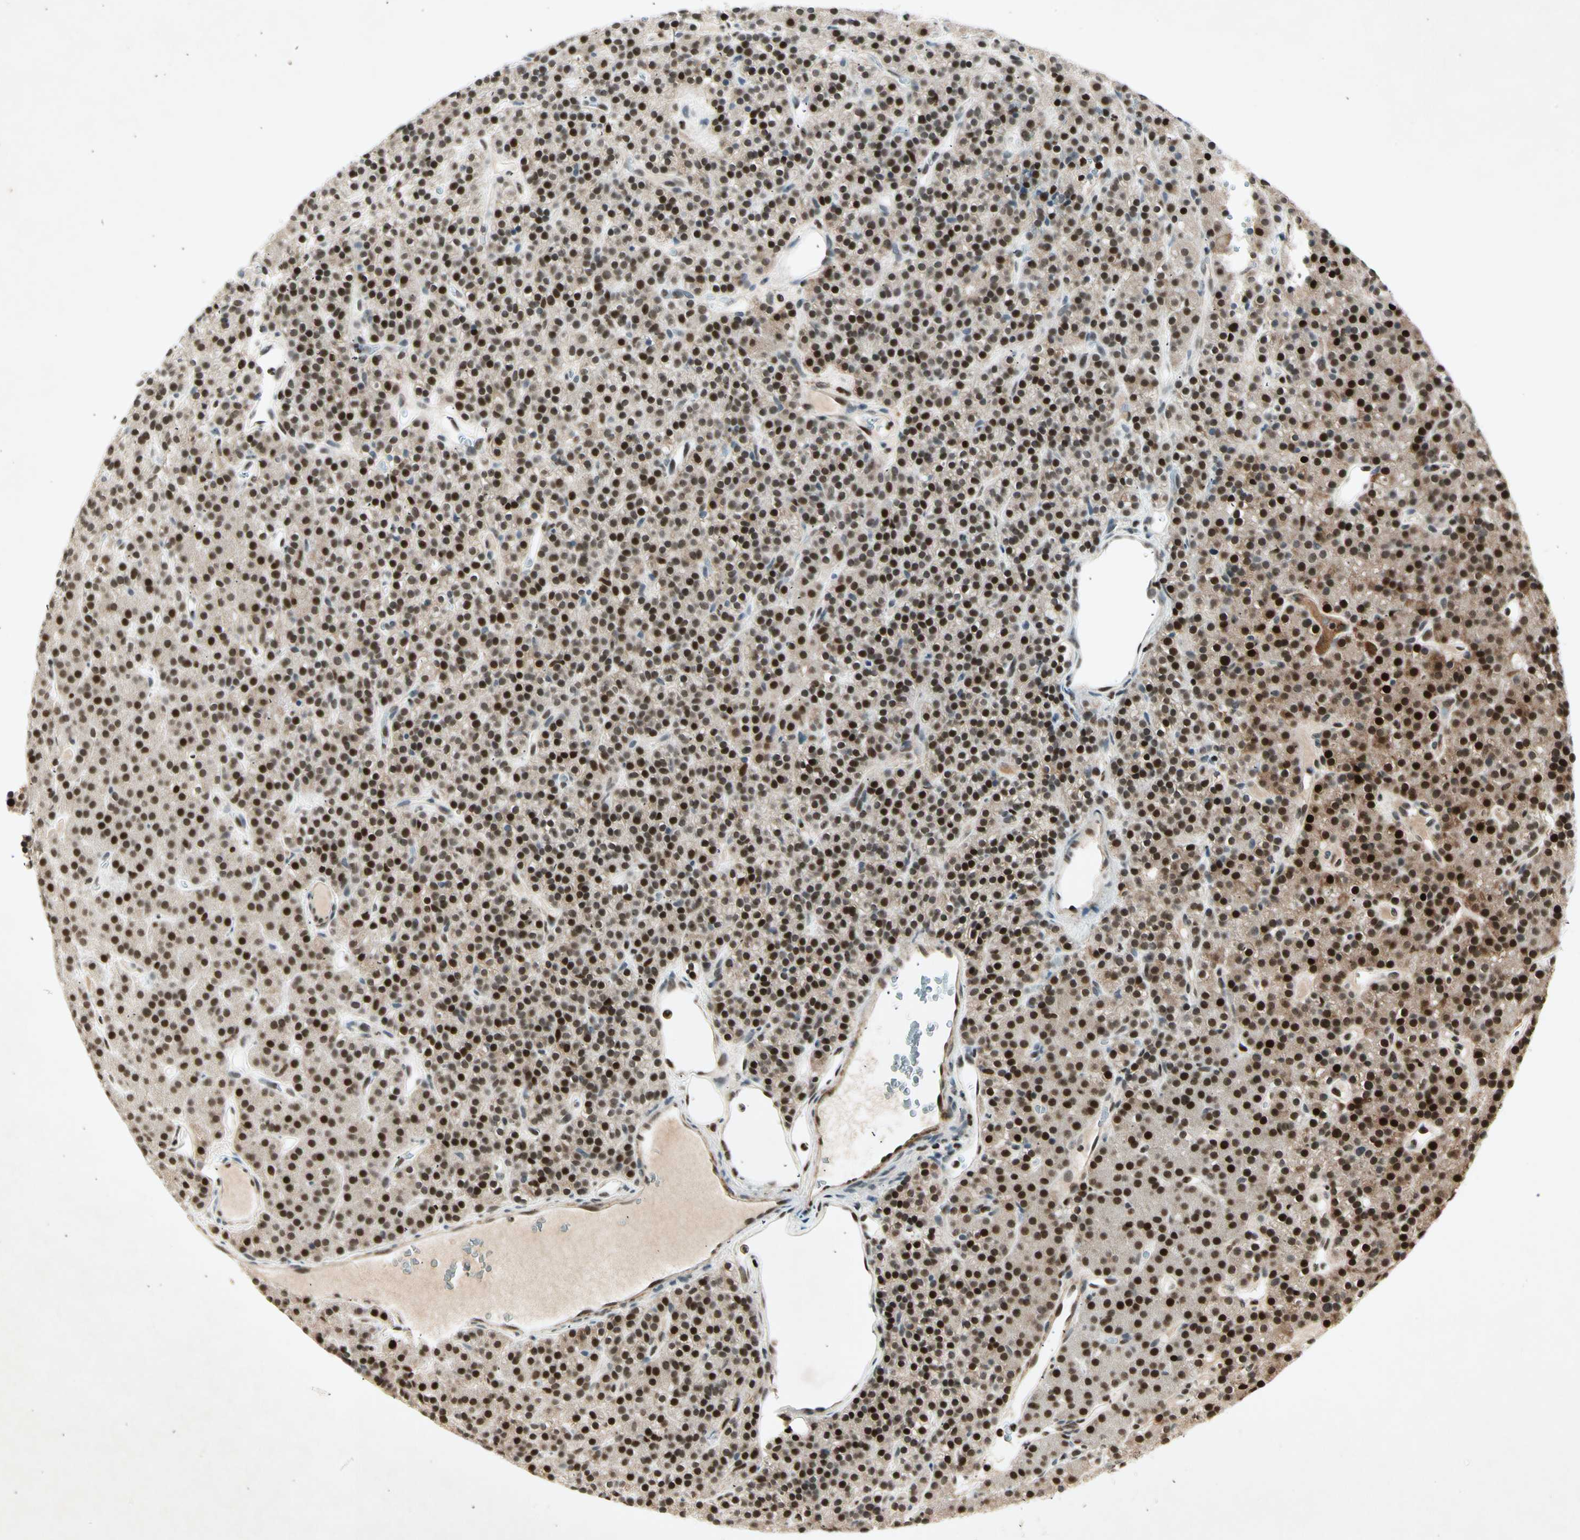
{"staining": {"intensity": "strong", "quantity": ">75%", "location": "nuclear"}, "tissue": "parathyroid gland", "cell_type": "Glandular cells", "image_type": "normal", "snomed": [{"axis": "morphology", "description": "Normal tissue, NOS"}, {"axis": "morphology", "description": "Hyperplasia, NOS"}, {"axis": "topography", "description": "Parathyroid gland"}], "caption": "The histopathology image shows immunohistochemical staining of normal parathyroid gland. There is strong nuclear expression is present in about >75% of glandular cells. The staining was performed using DAB to visualize the protein expression in brown, while the nuclei were stained in blue with hematoxylin (Magnification: 20x).", "gene": "RNF43", "patient": {"sex": "male", "age": 44}}